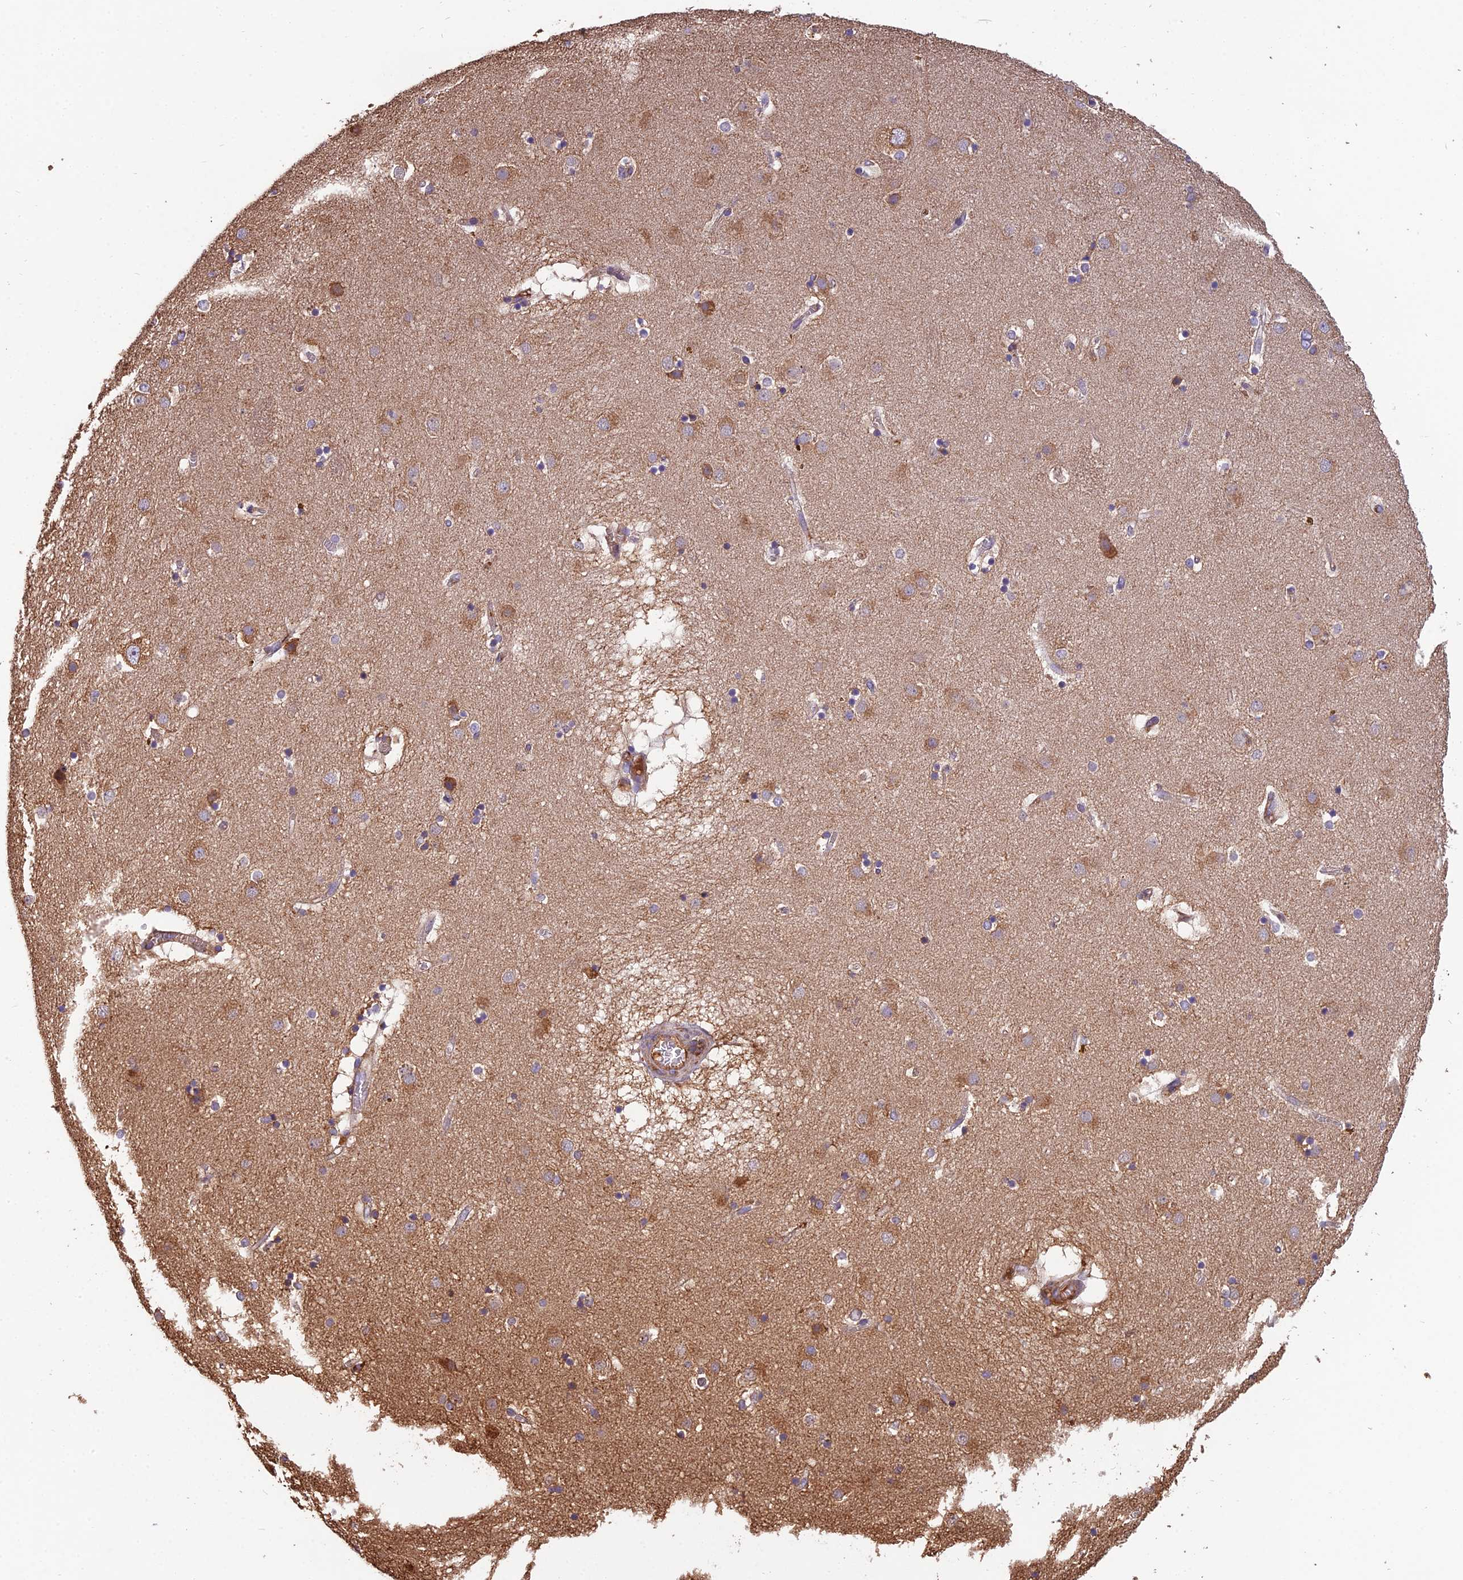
{"staining": {"intensity": "weak", "quantity": "<25%", "location": "cytoplasmic/membranous"}, "tissue": "caudate", "cell_type": "Glial cells", "image_type": "normal", "snomed": [{"axis": "morphology", "description": "Normal tissue, NOS"}, {"axis": "topography", "description": "Lateral ventricle wall"}], "caption": "This is an immunohistochemistry (IHC) photomicrograph of unremarkable caudate. There is no staining in glial cells.", "gene": "SPDL1", "patient": {"sex": "male", "age": 70}}